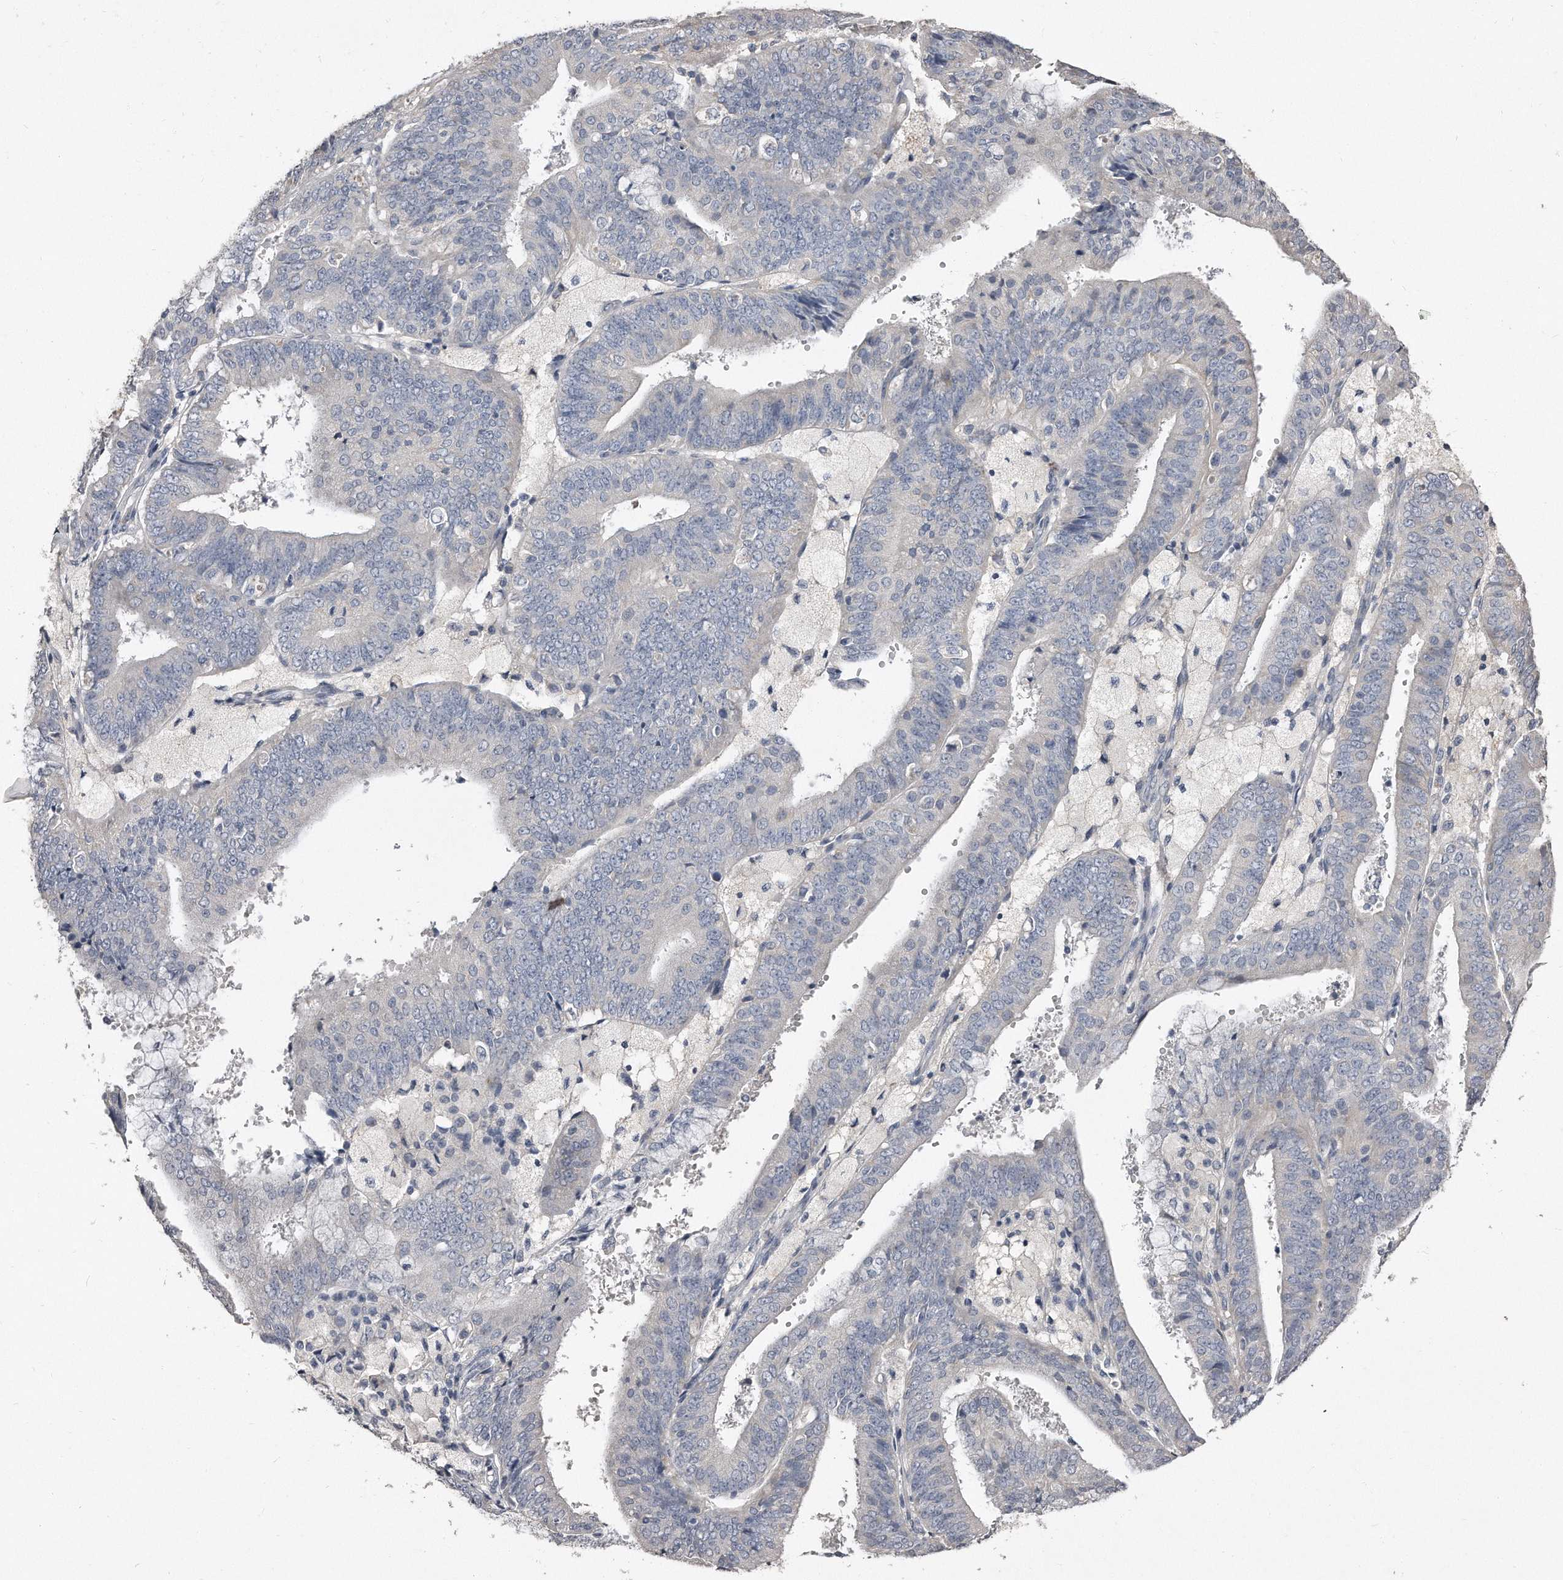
{"staining": {"intensity": "negative", "quantity": "none", "location": "none"}, "tissue": "endometrial cancer", "cell_type": "Tumor cells", "image_type": "cancer", "snomed": [{"axis": "morphology", "description": "Adenocarcinoma, NOS"}, {"axis": "topography", "description": "Endometrium"}], "caption": "Tumor cells are negative for protein expression in human adenocarcinoma (endometrial).", "gene": "LMOD1", "patient": {"sex": "female", "age": 63}}